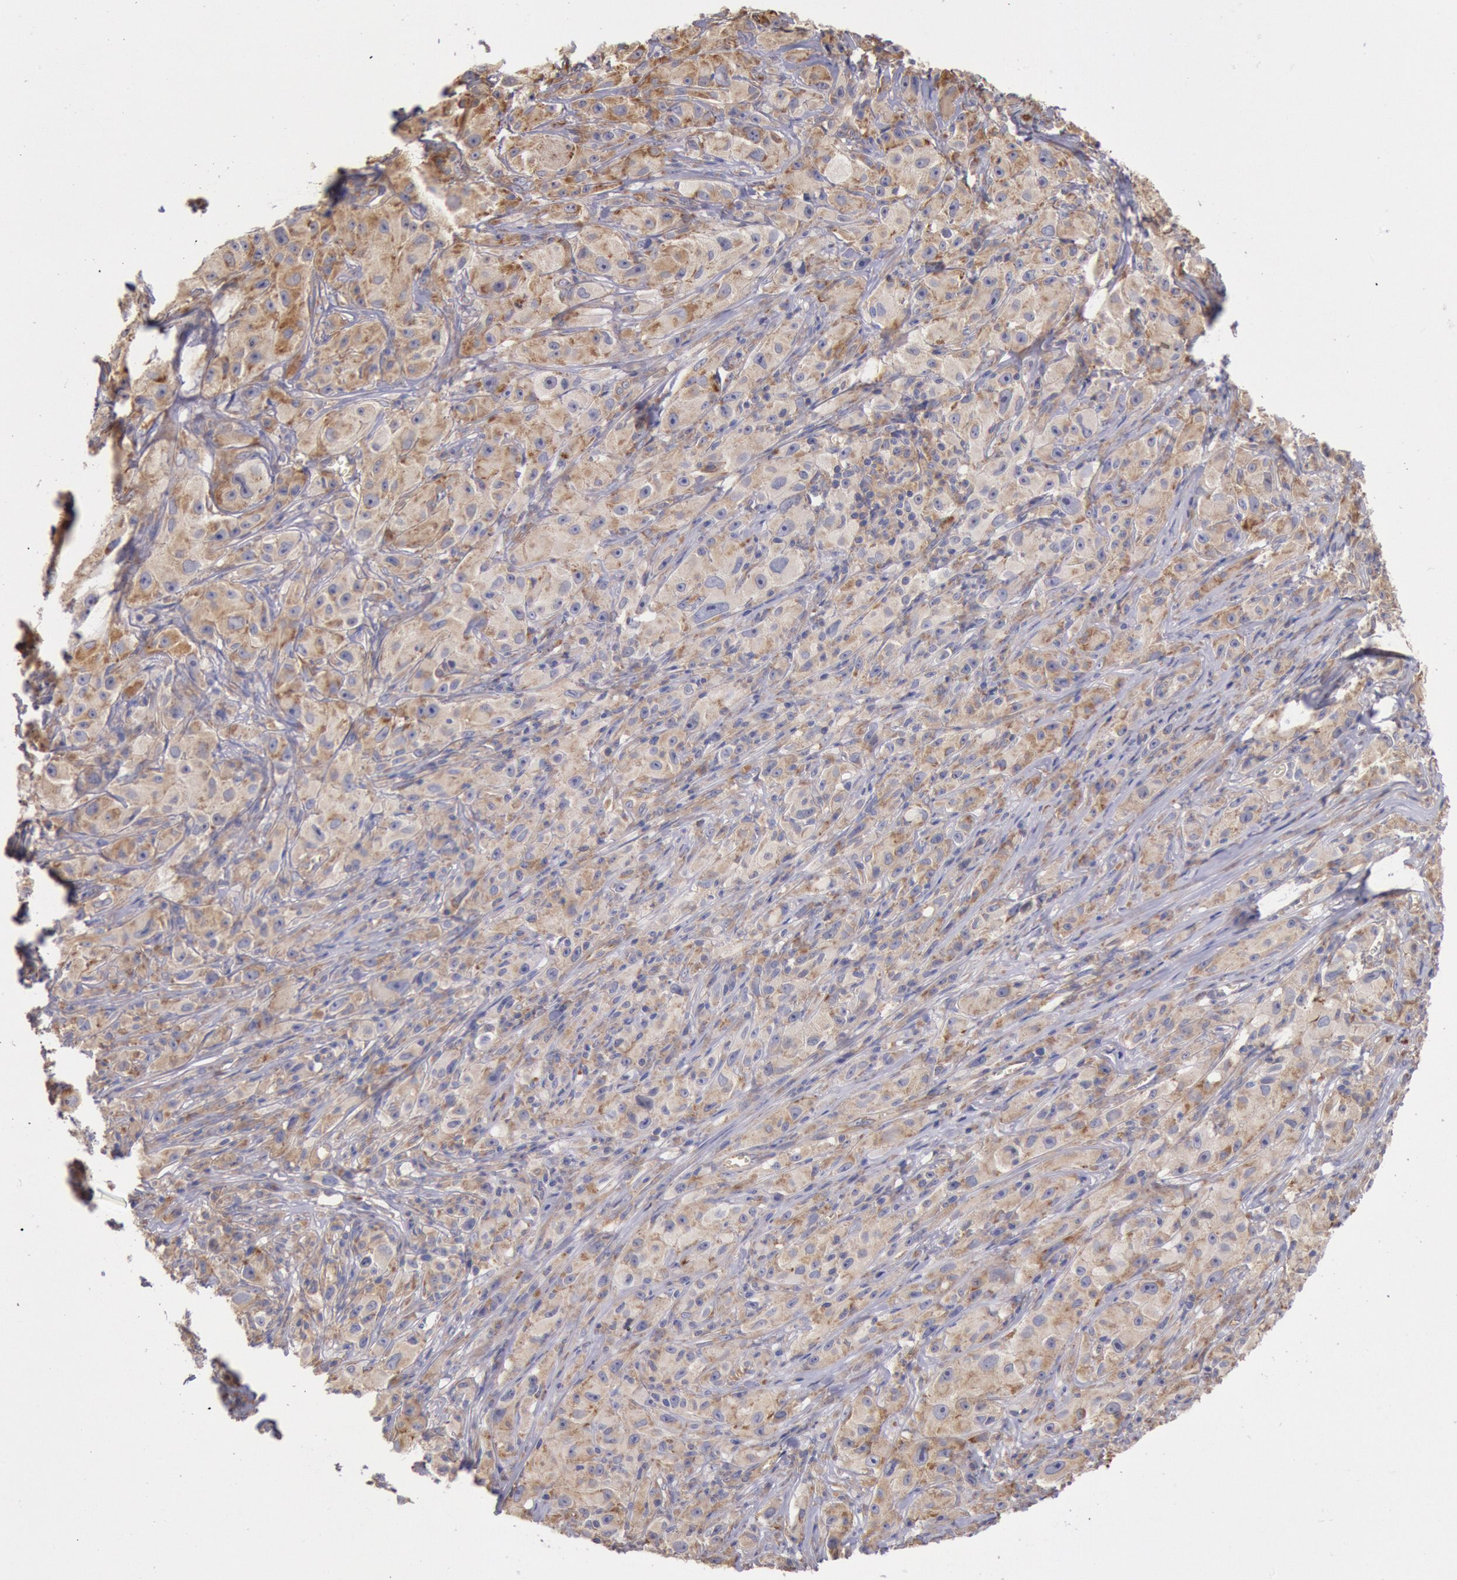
{"staining": {"intensity": "weak", "quantity": ">75%", "location": "cytoplasmic/membranous"}, "tissue": "melanoma", "cell_type": "Tumor cells", "image_type": "cancer", "snomed": [{"axis": "morphology", "description": "Malignant melanoma, NOS"}, {"axis": "topography", "description": "Skin"}], "caption": "Immunohistochemical staining of malignant melanoma shows low levels of weak cytoplasmic/membranous protein positivity in approximately >75% of tumor cells. Nuclei are stained in blue.", "gene": "DRG1", "patient": {"sex": "male", "age": 56}}